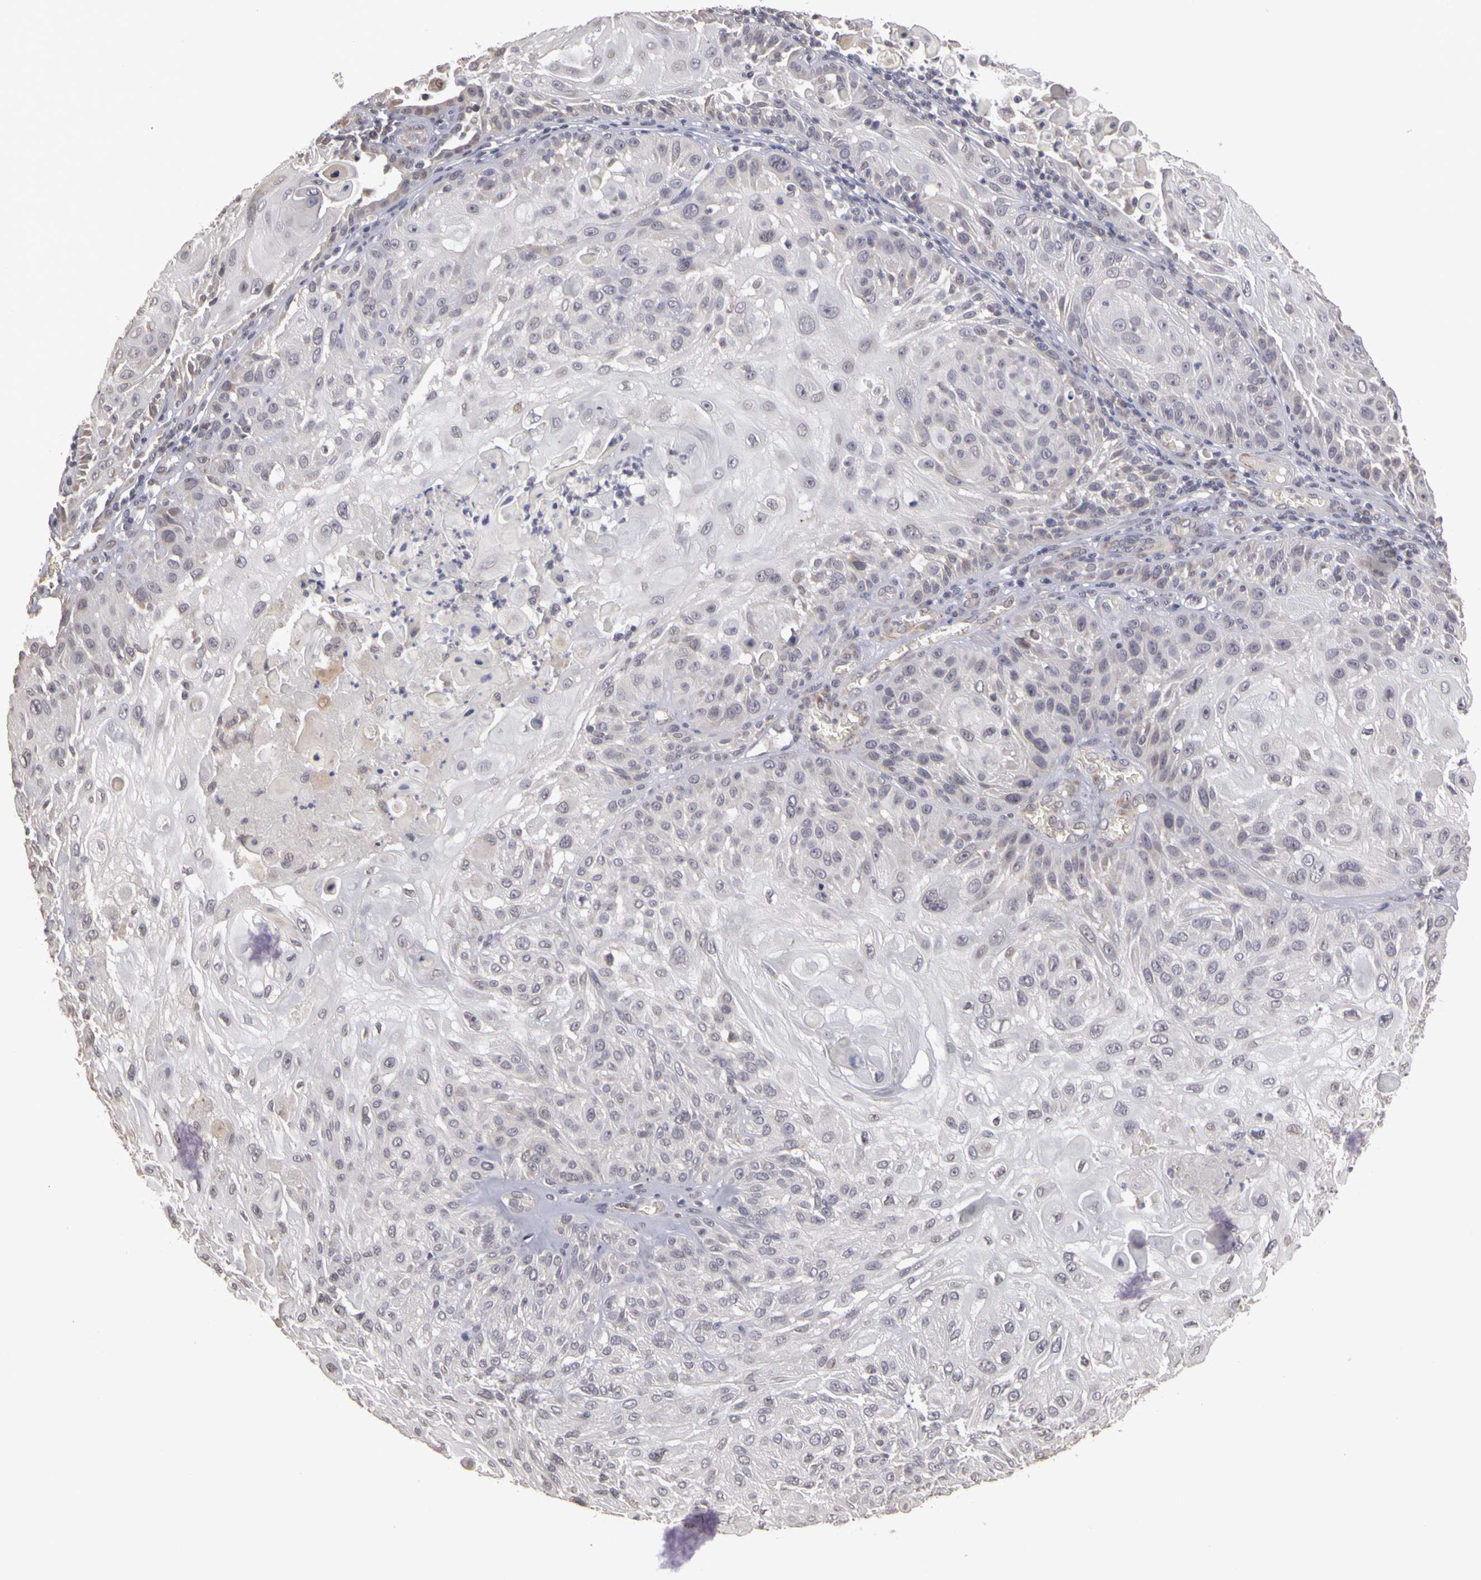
{"staining": {"intensity": "negative", "quantity": "none", "location": "none"}, "tissue": "skin cancer", "cell_type": "Tumor cells", "image_type": "cancer", "snomed": [{"axis": "morphology", "description": "Squamous cell carcinoma, NOS"}, {"axis": "topography", "description": "Skin"}], "caption": "This photomicrograph is of squamous cell carcinoma (skin) stained with immunohistochemistry (IHC) to label a protein in brown with the nuclei are counter-stained blue. There is no positivity in tumor cells.", "gene": "FRMD7", "patient": {"sex": "female", "age": 89}}